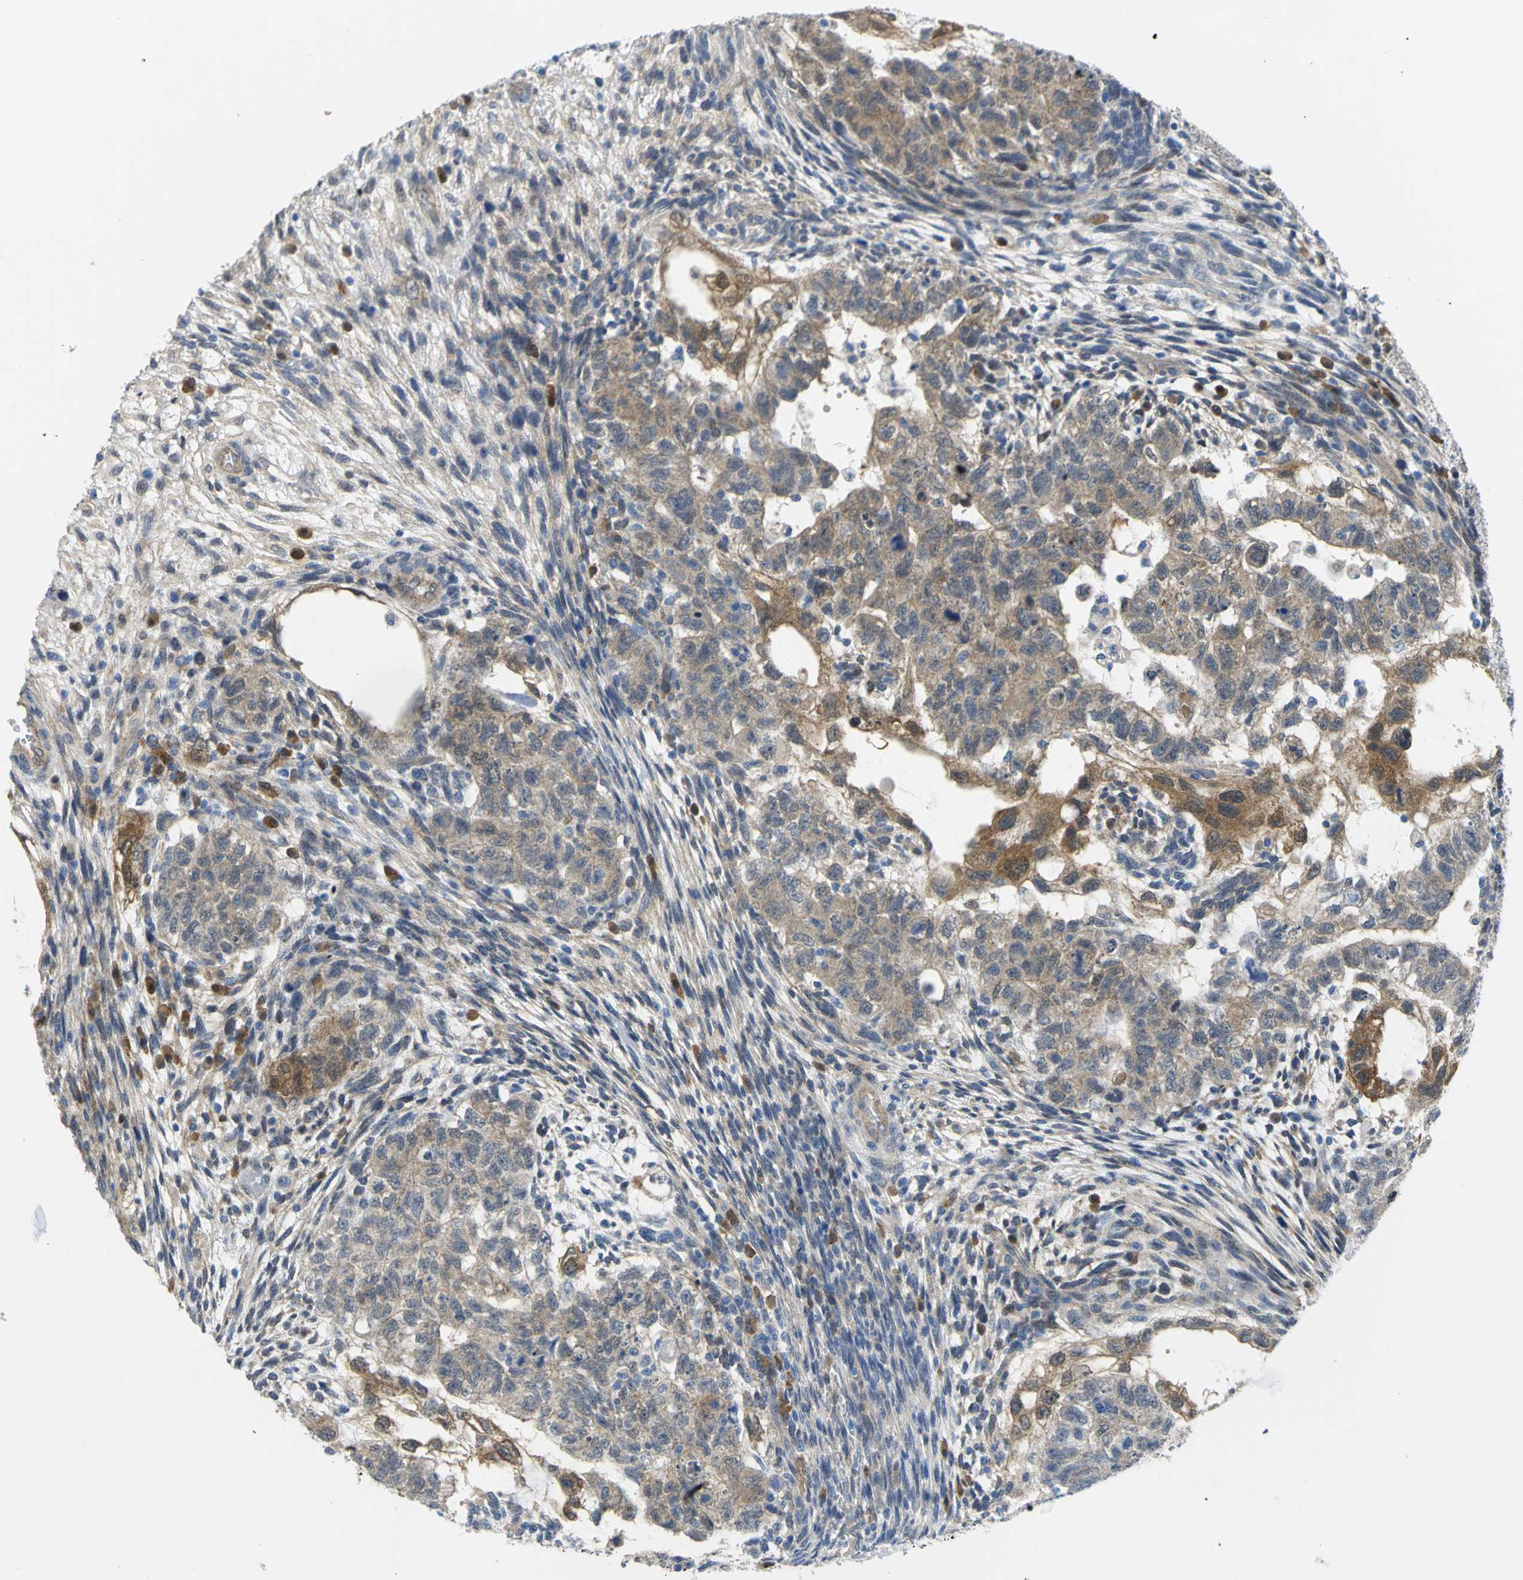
{"staining": {"intensity": "weak", "quantity": ">75%", "location": "cytoplasmic/membranous"}, "tissue": "testis cancer", "cell_type": "Tumor cells", "image_type": "cancer", "snomed": [{"axis": "morphology", "description": "Normal tissue, NOS"}, {"axis": "morphology", "description": "Carcinoma, Embryonal, NOS"}, {"axis": "topography", "description": "Testis"}], "caption": "A micrograph of human testis embryonal carcinoma stained for a protein demonstrates weak cytoplasmic/membranous brown staining in tumor cells.", "gene": "PGM3", "patient": {"sex": "male", "age": 36}}